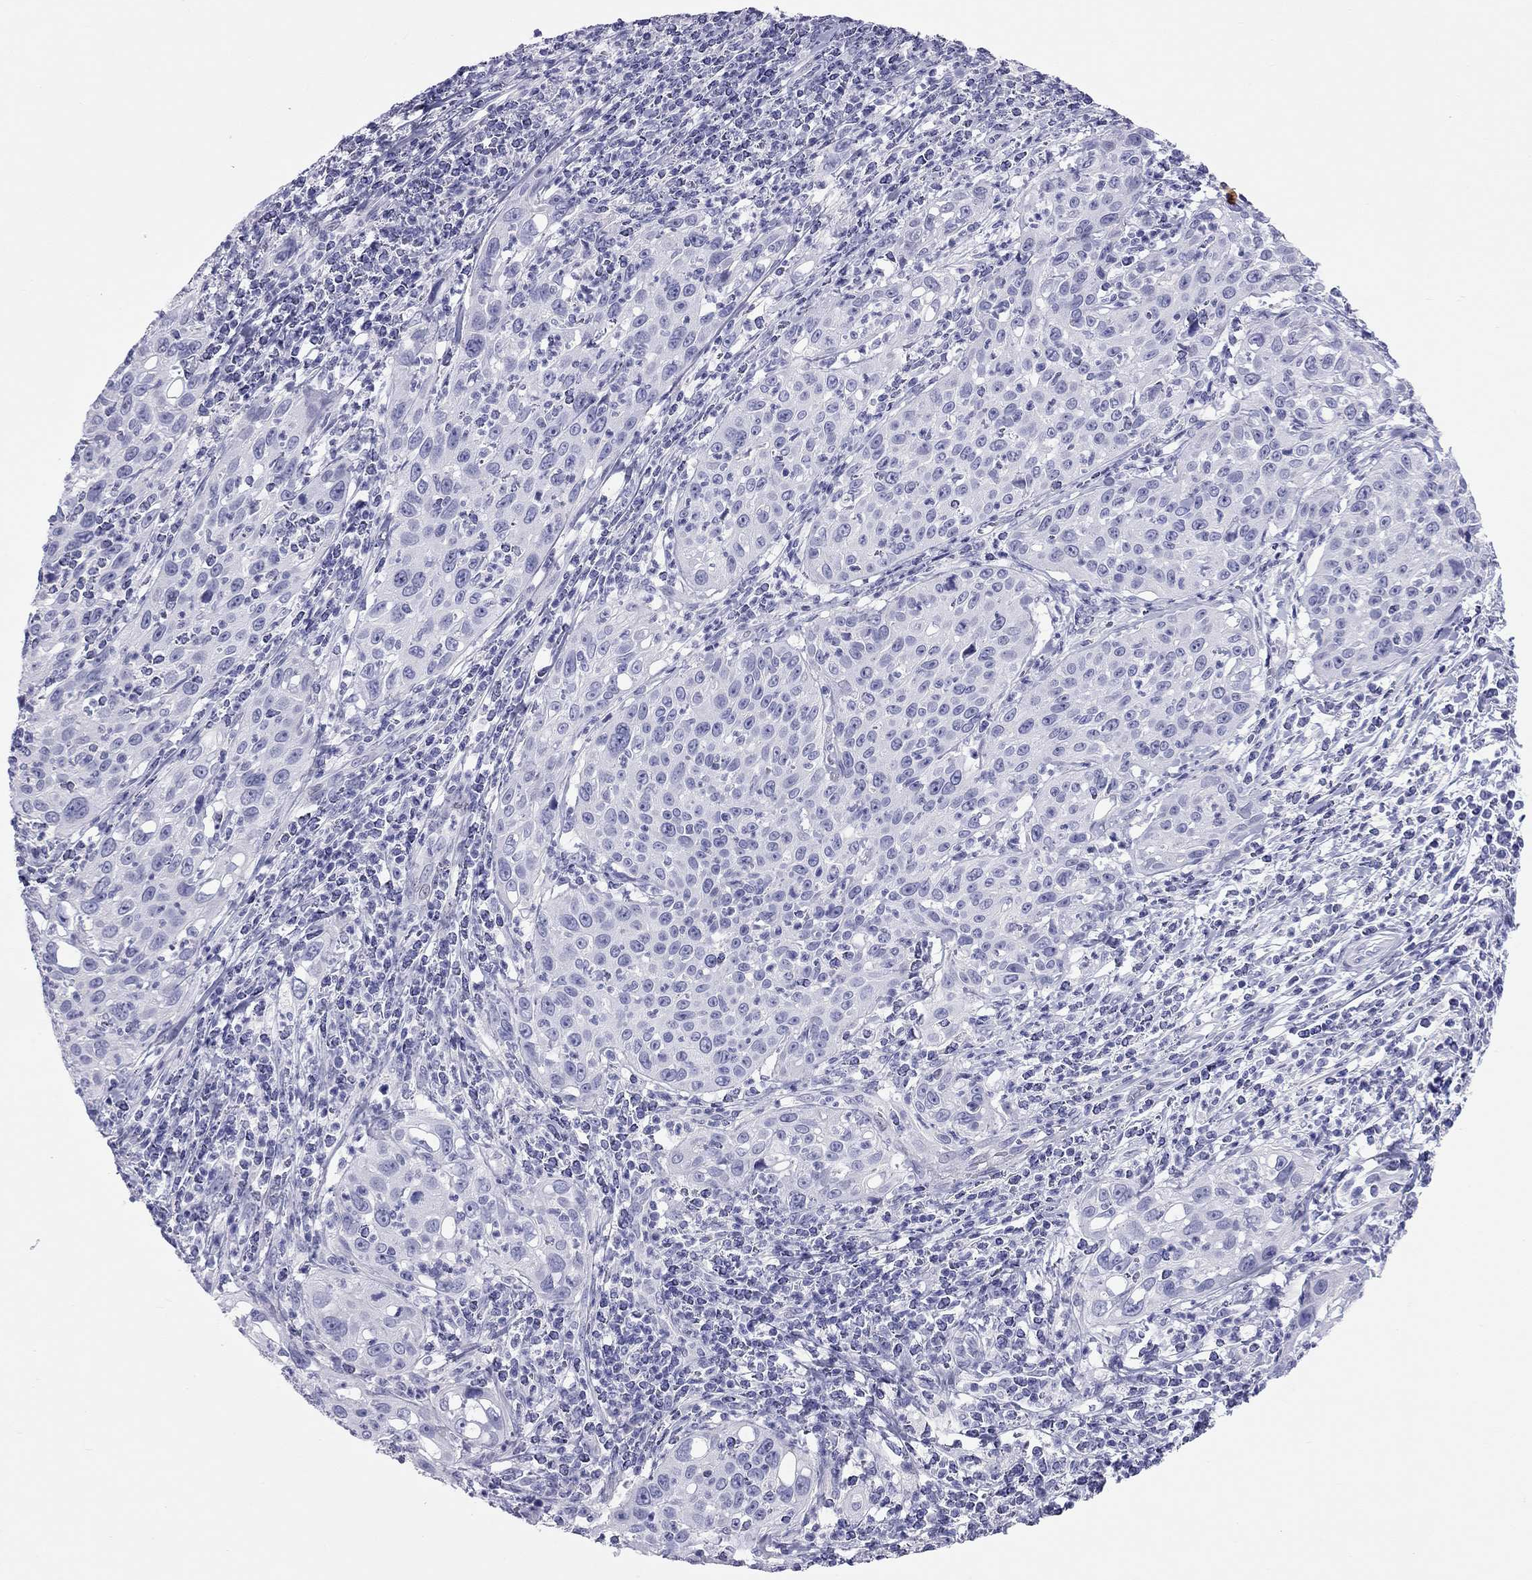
{"staining": {"intensity": "negative", "quantity": "none", "location": "none"}, "tissue": "cervical cancer", "cell_type": "Tumor cells", "image_type": "cancer", "snomed": [{"axis": "morphology", "description": "Squamous cell carcinoma, NOS"}, {"axis": "topography", "description": "Cervix"}], "caption": "Immunohistochemistry (IHC) of human cervical cancer displays no staining in tumor cells.", "gene": "FSCN3", "patient": {"sex": "female", "age": 26}}